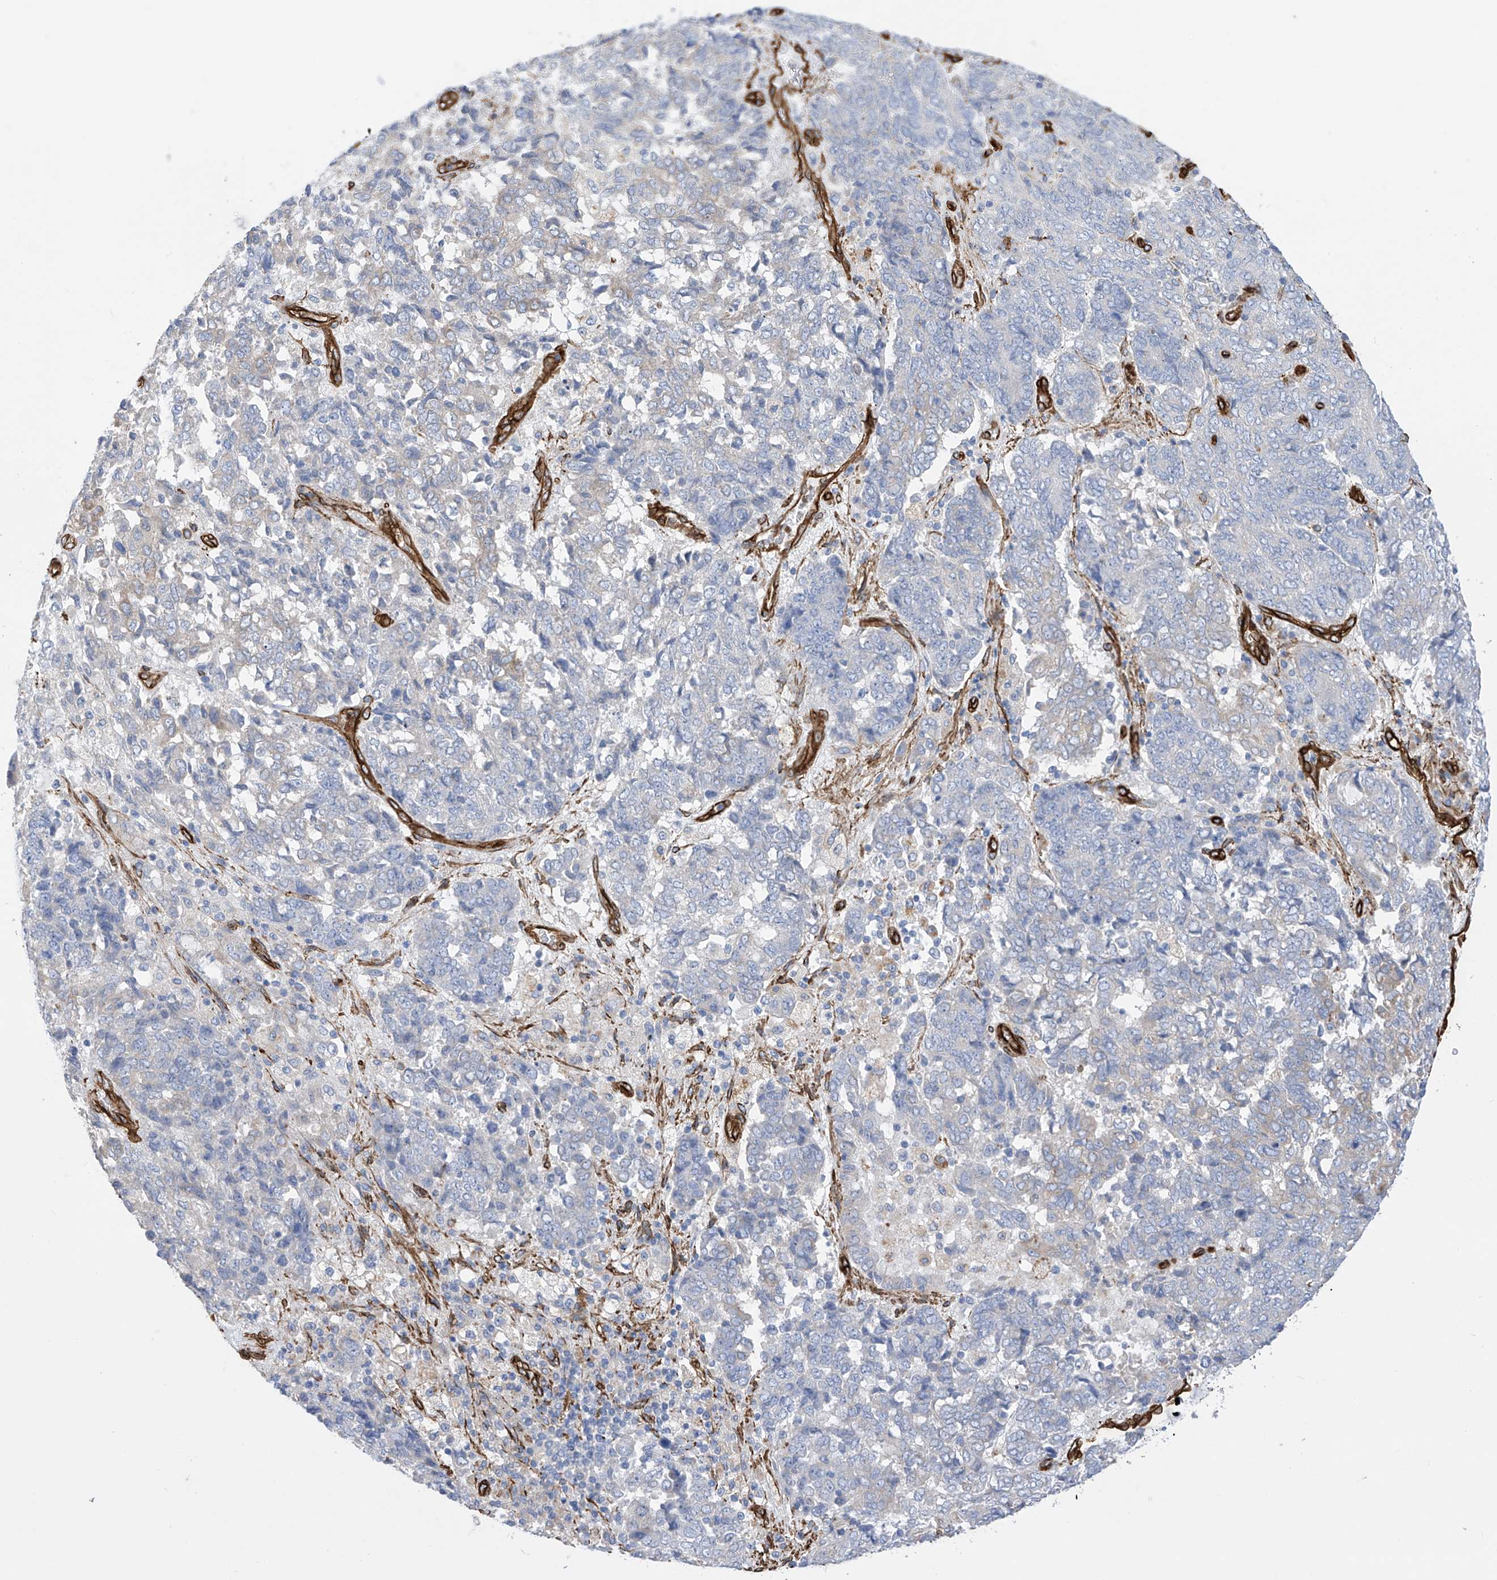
{"staining": {"intensity": "negative", "quantity": "none", "location": "none"}, "tissue": "endometrial cancer", "cell_type": "Tumor cells", "image_type": "cancer", "snomed": [{"axis": "morphology", "description": "Adenocarcinoma, NOS"}, {"axis": "topography", "description": "Endometrium"}], "caption": "Immunohistochemistry (IHC) photomicrograph of neoplastic tissue: endometrial adenocarcinoma stained with DAB demonstrates no significant protein staining in tumor cells.", "gene": "UBTD1", "patient": {"sex": "female", "age": 80}}